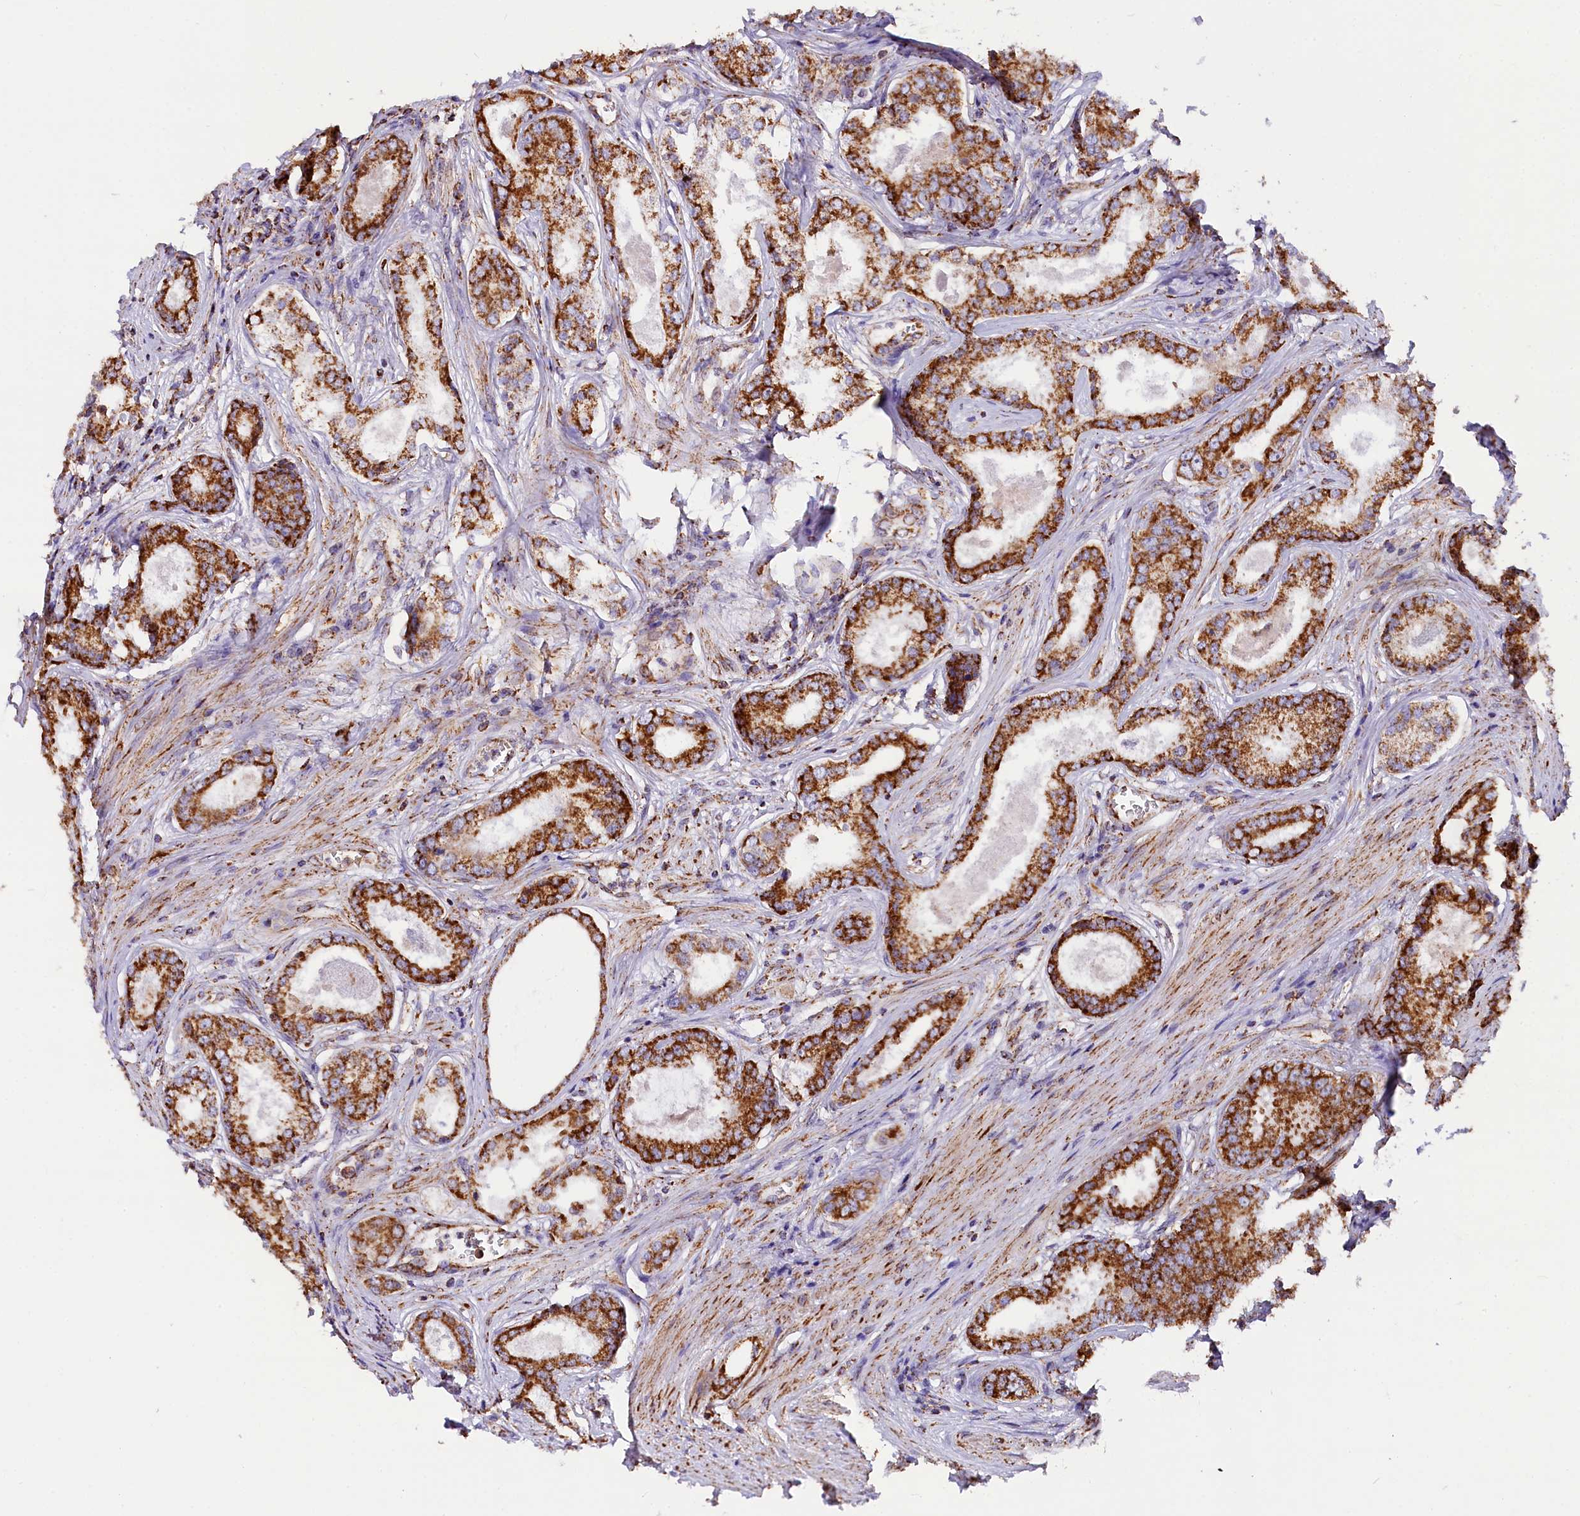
{"staining": {"intensity": "strong", "quantity": ">75%", "location": "cytoplasmic/membranous"}, "tissue": "prostate cancer", "cell_type": "Tumor cells", "image_type": "cancer", "snomed": [{"axis": "morphology", "description": "Adenocarcinoma, Low grade"}, {"axis": "topography", "description": "Prostate"}], "caption": "Brown immunohistochemical staining in prostate cancer shows strong cytoplasmic/membranous expression in about >75% of tumor cells.", "gene": "NDUFA8", "patient": {"sex": "male", "age": 68}}